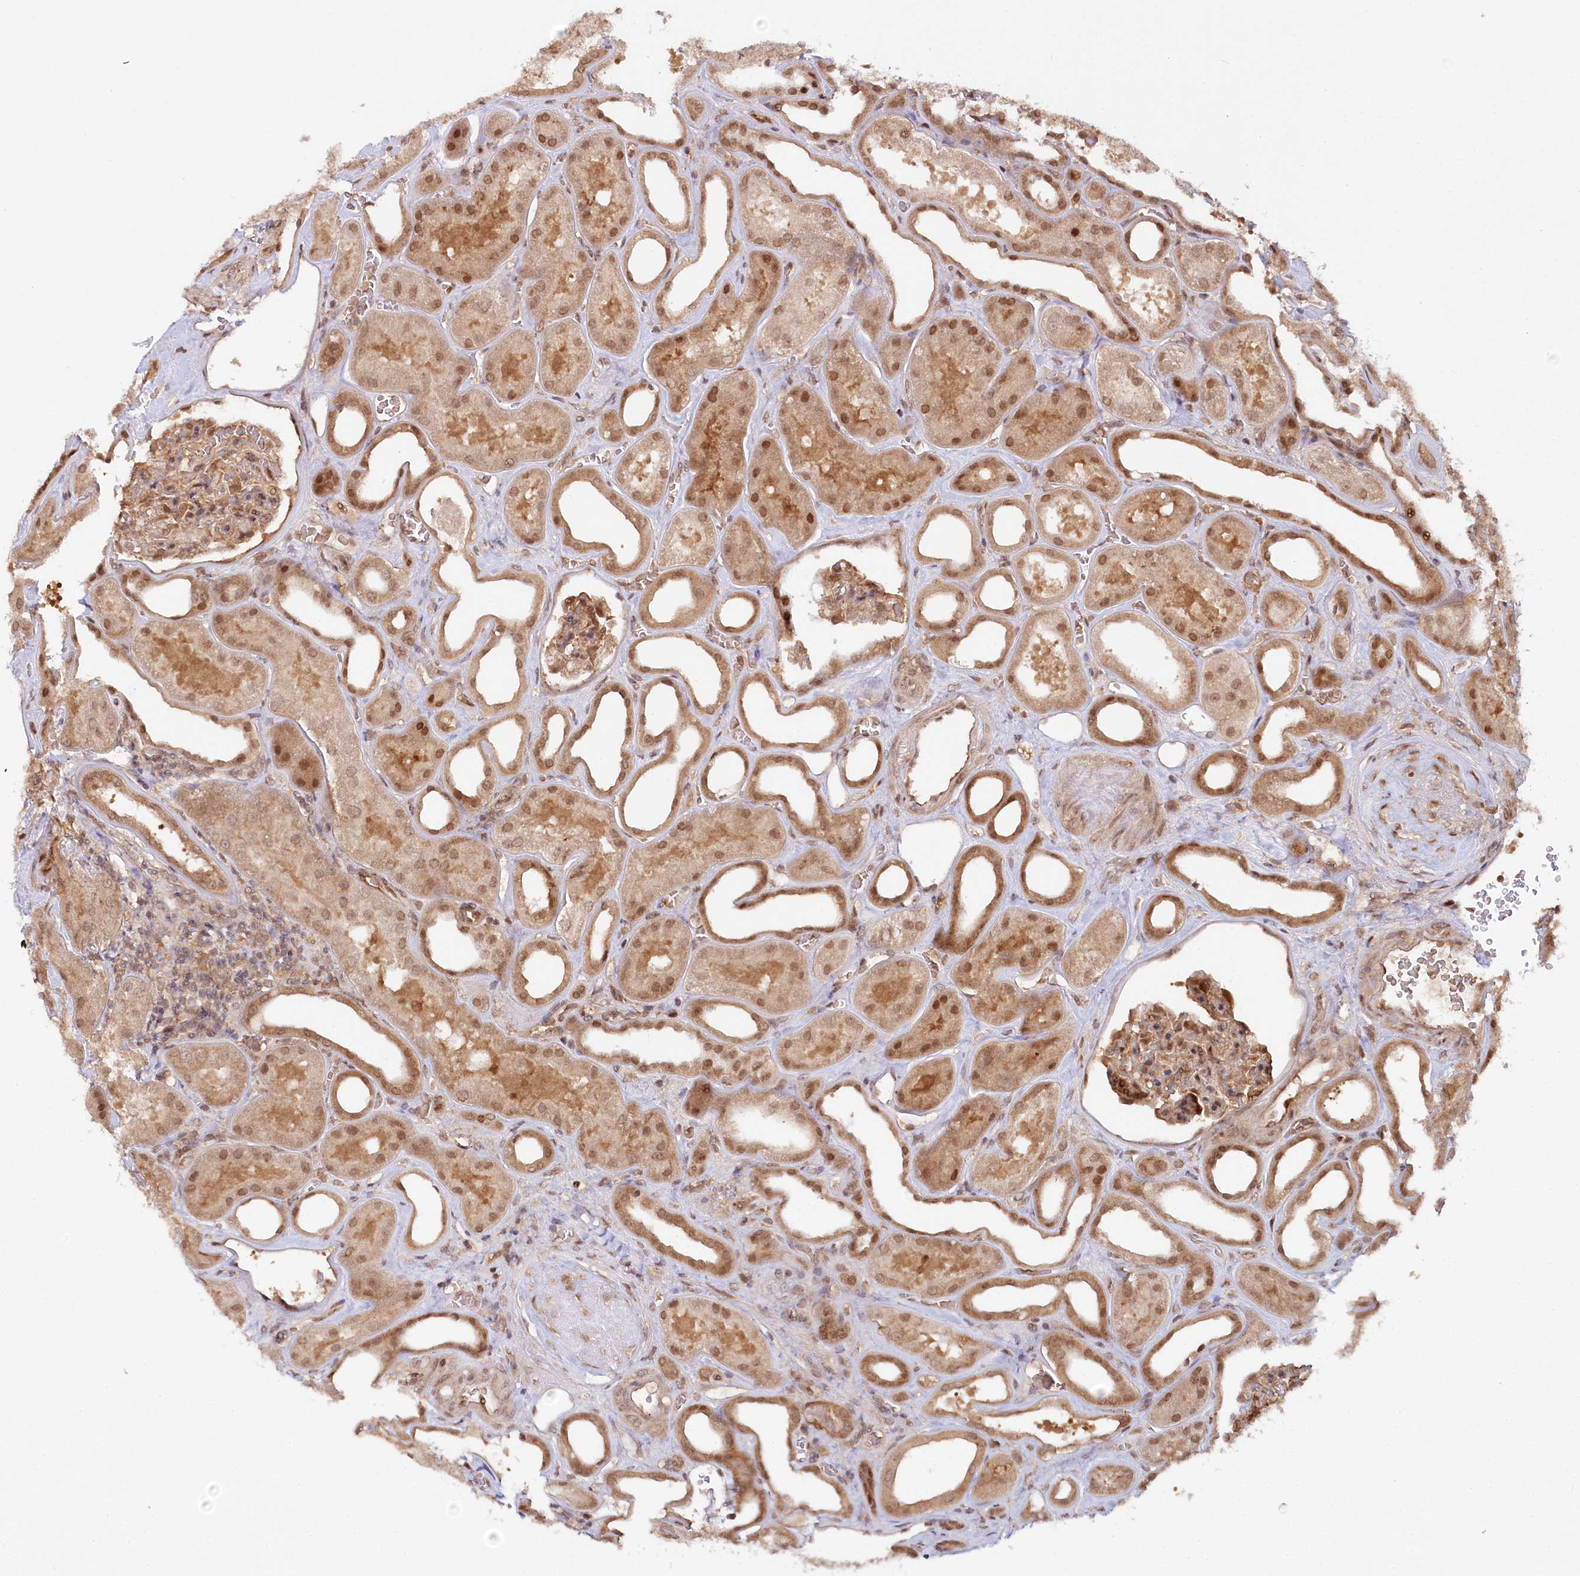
{"staining": {"intensity": "moderate", "quantity": ">75%", "location": "nuclear"}, "tissue": "kidney", "cell_type": "Cells in glomeruli", "image_type": "normal", "snomed": [{"axis": "morphology", "description": "Normal tissue, NOS"}, {"axis": "morphology", "description": "Adenocarcinoma, NOS"}, {"axis": "topography", "description": "Kidney"}], "caption": "A micrograph of kidney stained for a protein demonstrates moderate nuclear brown staining in cells in glomeruli. The staining was performed using DAB (3,3'-diaminobenzidine), with brown indicating positive protein expression. Nuclei are stained blue with hematoxylin.", "gene": "CCDC65", "patient": {"sex": "female", "age": 68}}